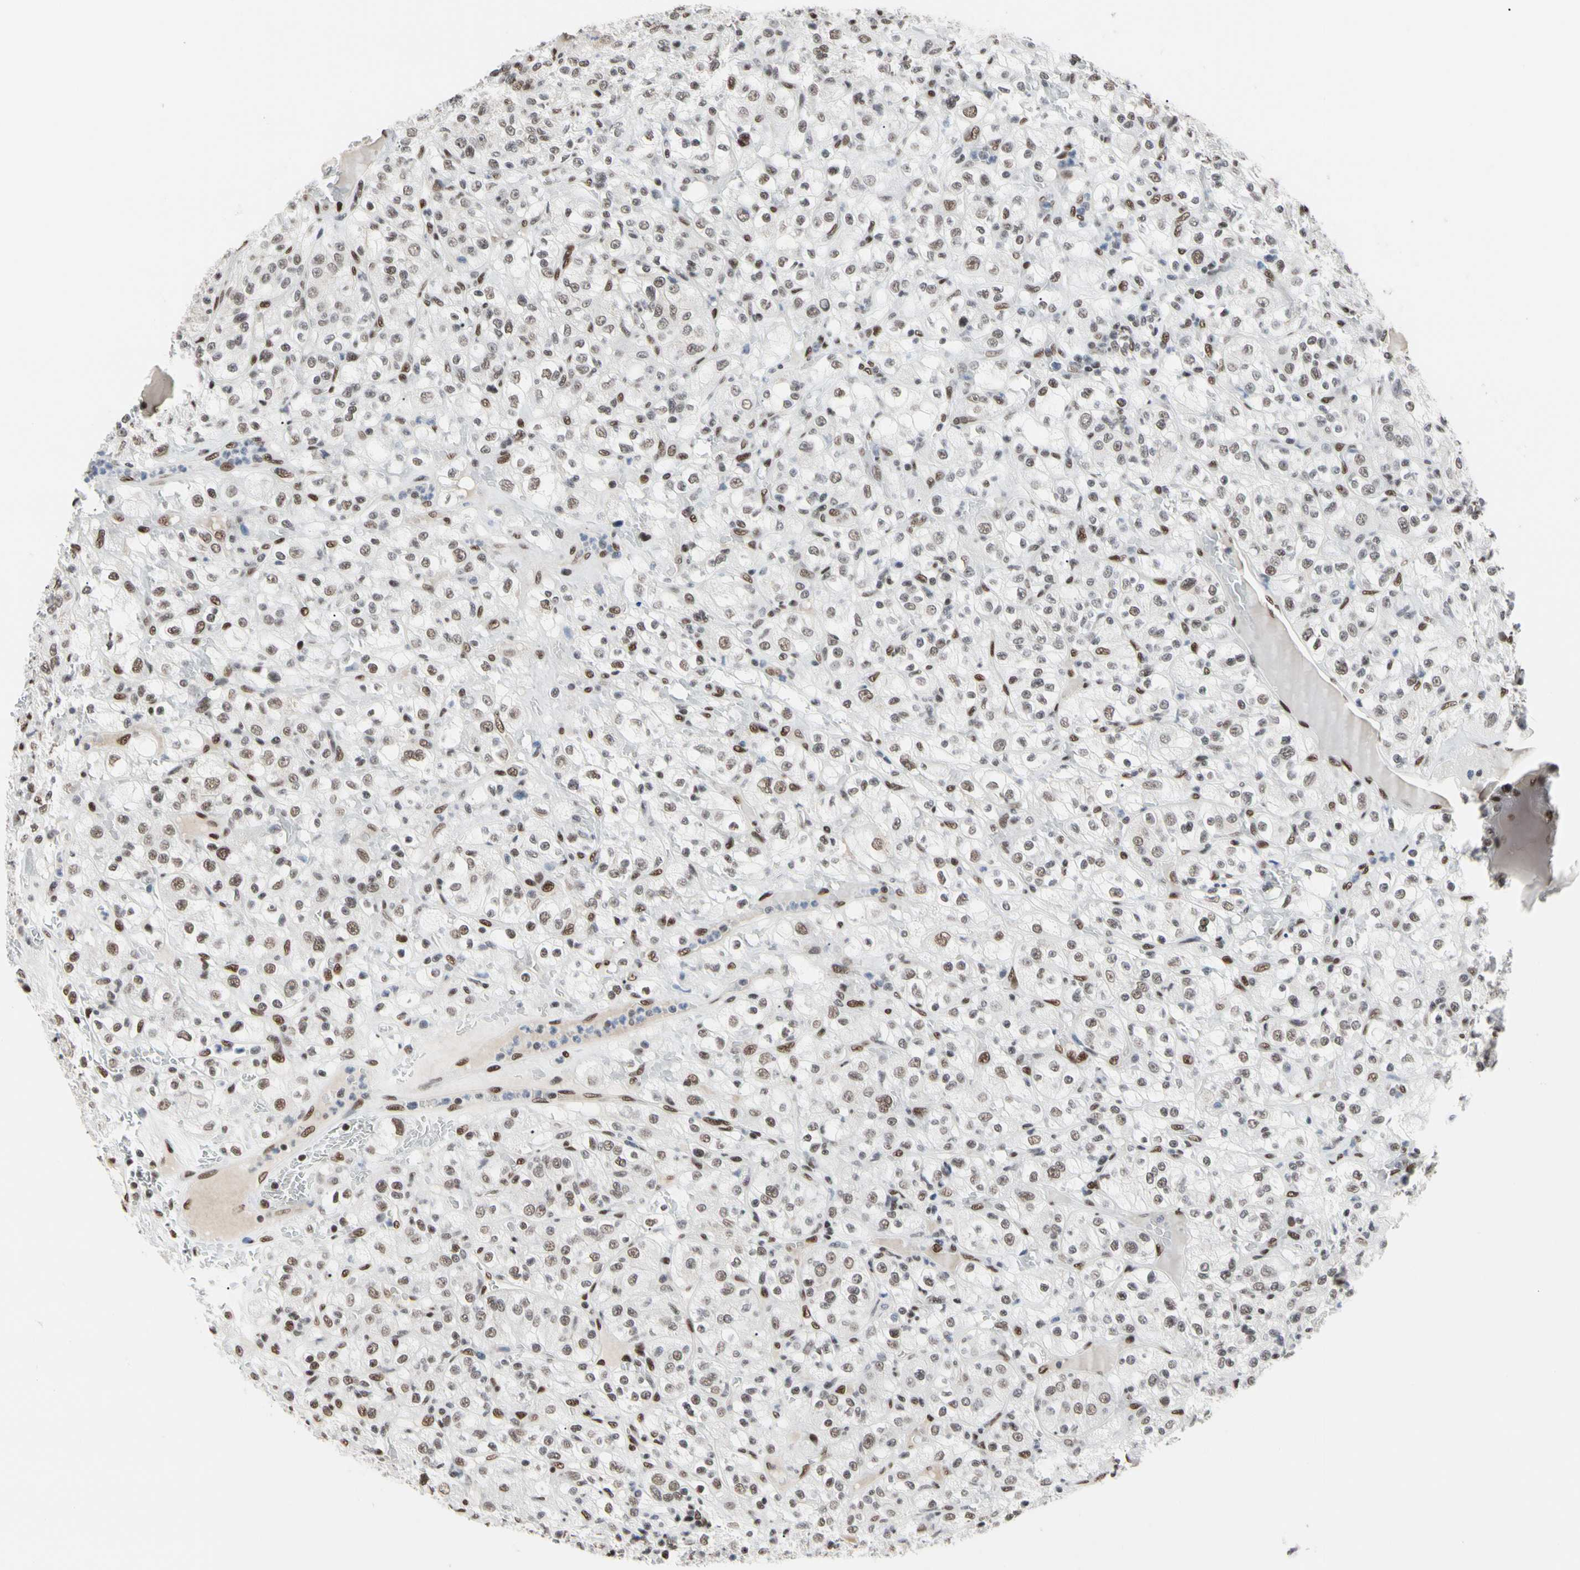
{"staining": {"intensity": "weak", "quantity": "25%-75%", "location": "nuclear"}, "tissue": "renal cancer", "cell_type": "Tumor cells", "image_type": "cancer", "snomed": [{"axis": "morphology", "description": "Normal tissue, NOS"}, {"axis": "morphology", "description": "Adenocarcinoma, NOS"}, {"axis": "topography", "description": "Kidney"}], "caption": "Immunohistochemical staining of renal cancer (adenocarcinoma) exhibits low levels of weak nuclear protein staining in approximately 25%-75% of tumor cells.", "gene": "FAM98B", "patient": {"sex": "female", "age": 72}}